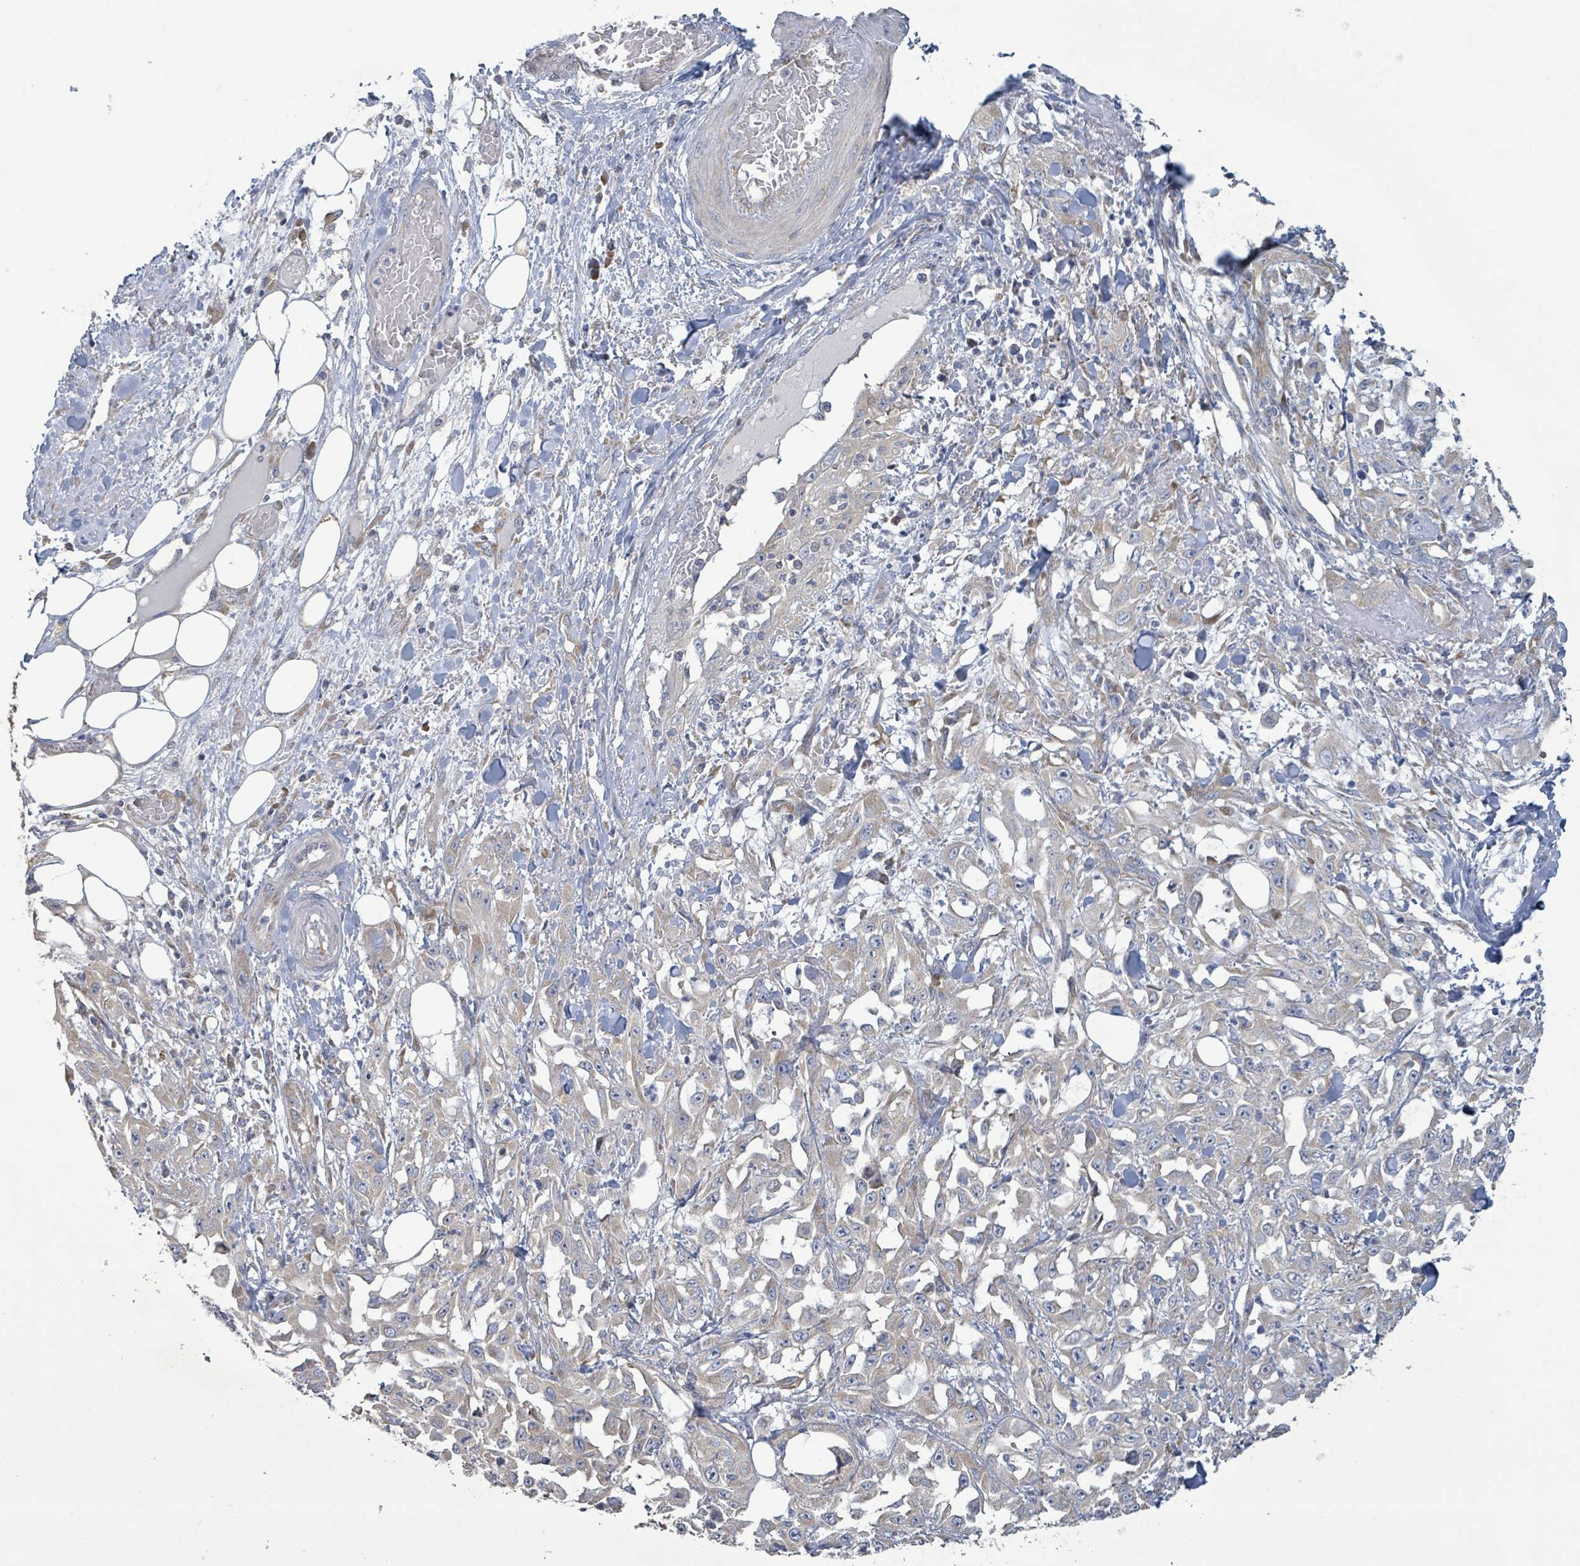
{"staining": {"intensity": "weak", "quantity": "<25%", "location": "cytoplasmic/membranous"}, "tissue": "skin cancer", "cell_type": "Tumor cells", "image_type": "cancer", "snomed": [{"axis": "morphology", "description": "Squamous cell carcinoma, NOS"}, {"axis": "morphology", "description": "Squamous cell carcinoma, metastatic, NOS"}, {"axis": "topography", "description": "Skin"}, {"axis": "topography", "description": "Lymph node"}], "caption": "IHC histopathology image of neoplastic tissue: metastatic squamous cell carcinoma (skin) stained with DAB demonstrates no significant protein staining in tumor cells.", "gene": "RPL32", "patient": {"sex": "male", "age": 75}}